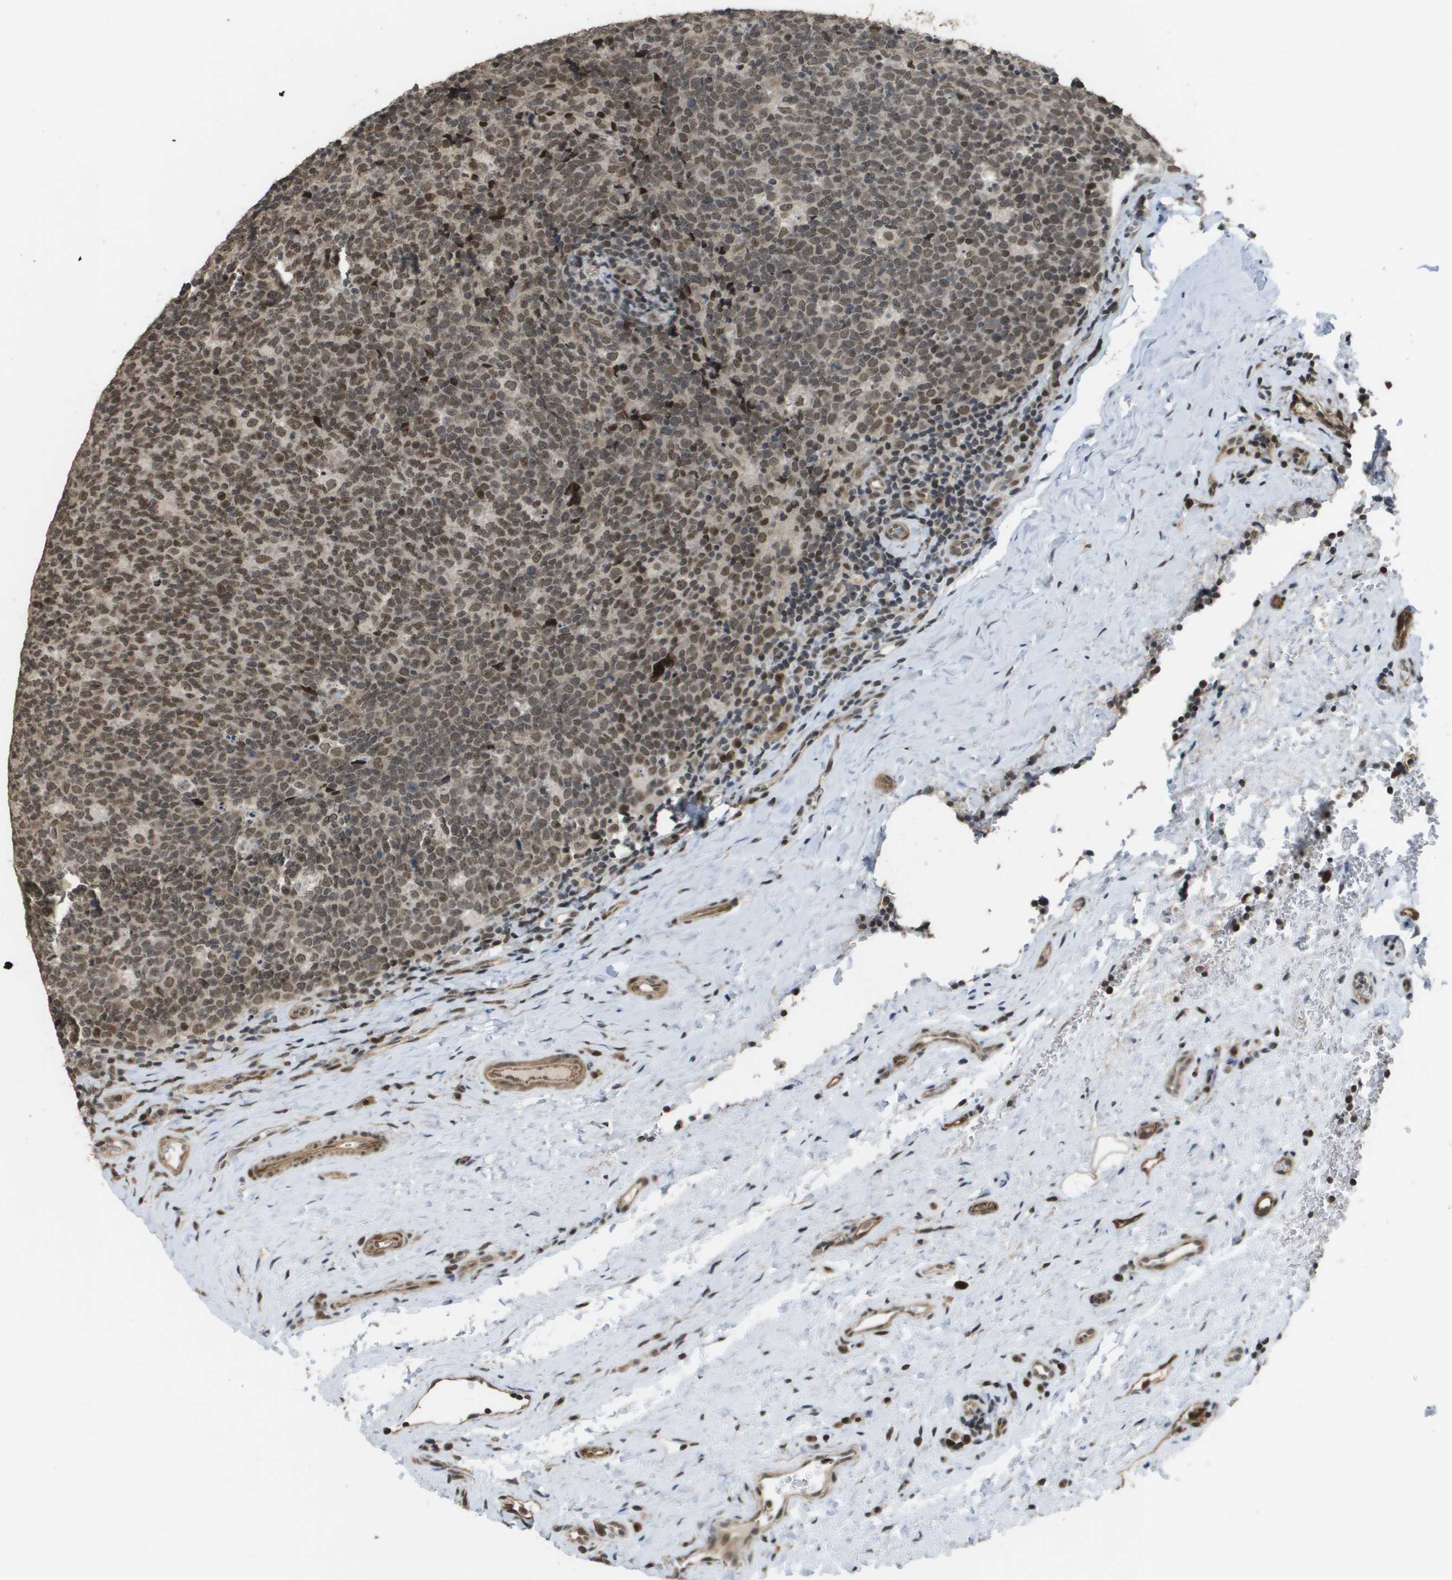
{"staining": {"intensity": "moderate", "quantity": ">75%", "location": "nuclear"}, "tissue": "tonsil", "cell_type": "Germinal center cells", "image_type": "normal", "snomed": [{"axis": "morphology", "description": "Normal tissue, NOS"}, {"axis": "topography", "description": "Tonsil"}], "caption": "Unremarkable tonsil displays moderate nuclear positivity in approximately >75% of germinal center cells.", "gene": "KAT5", "patient": {"sex": "male", "age": 17}}